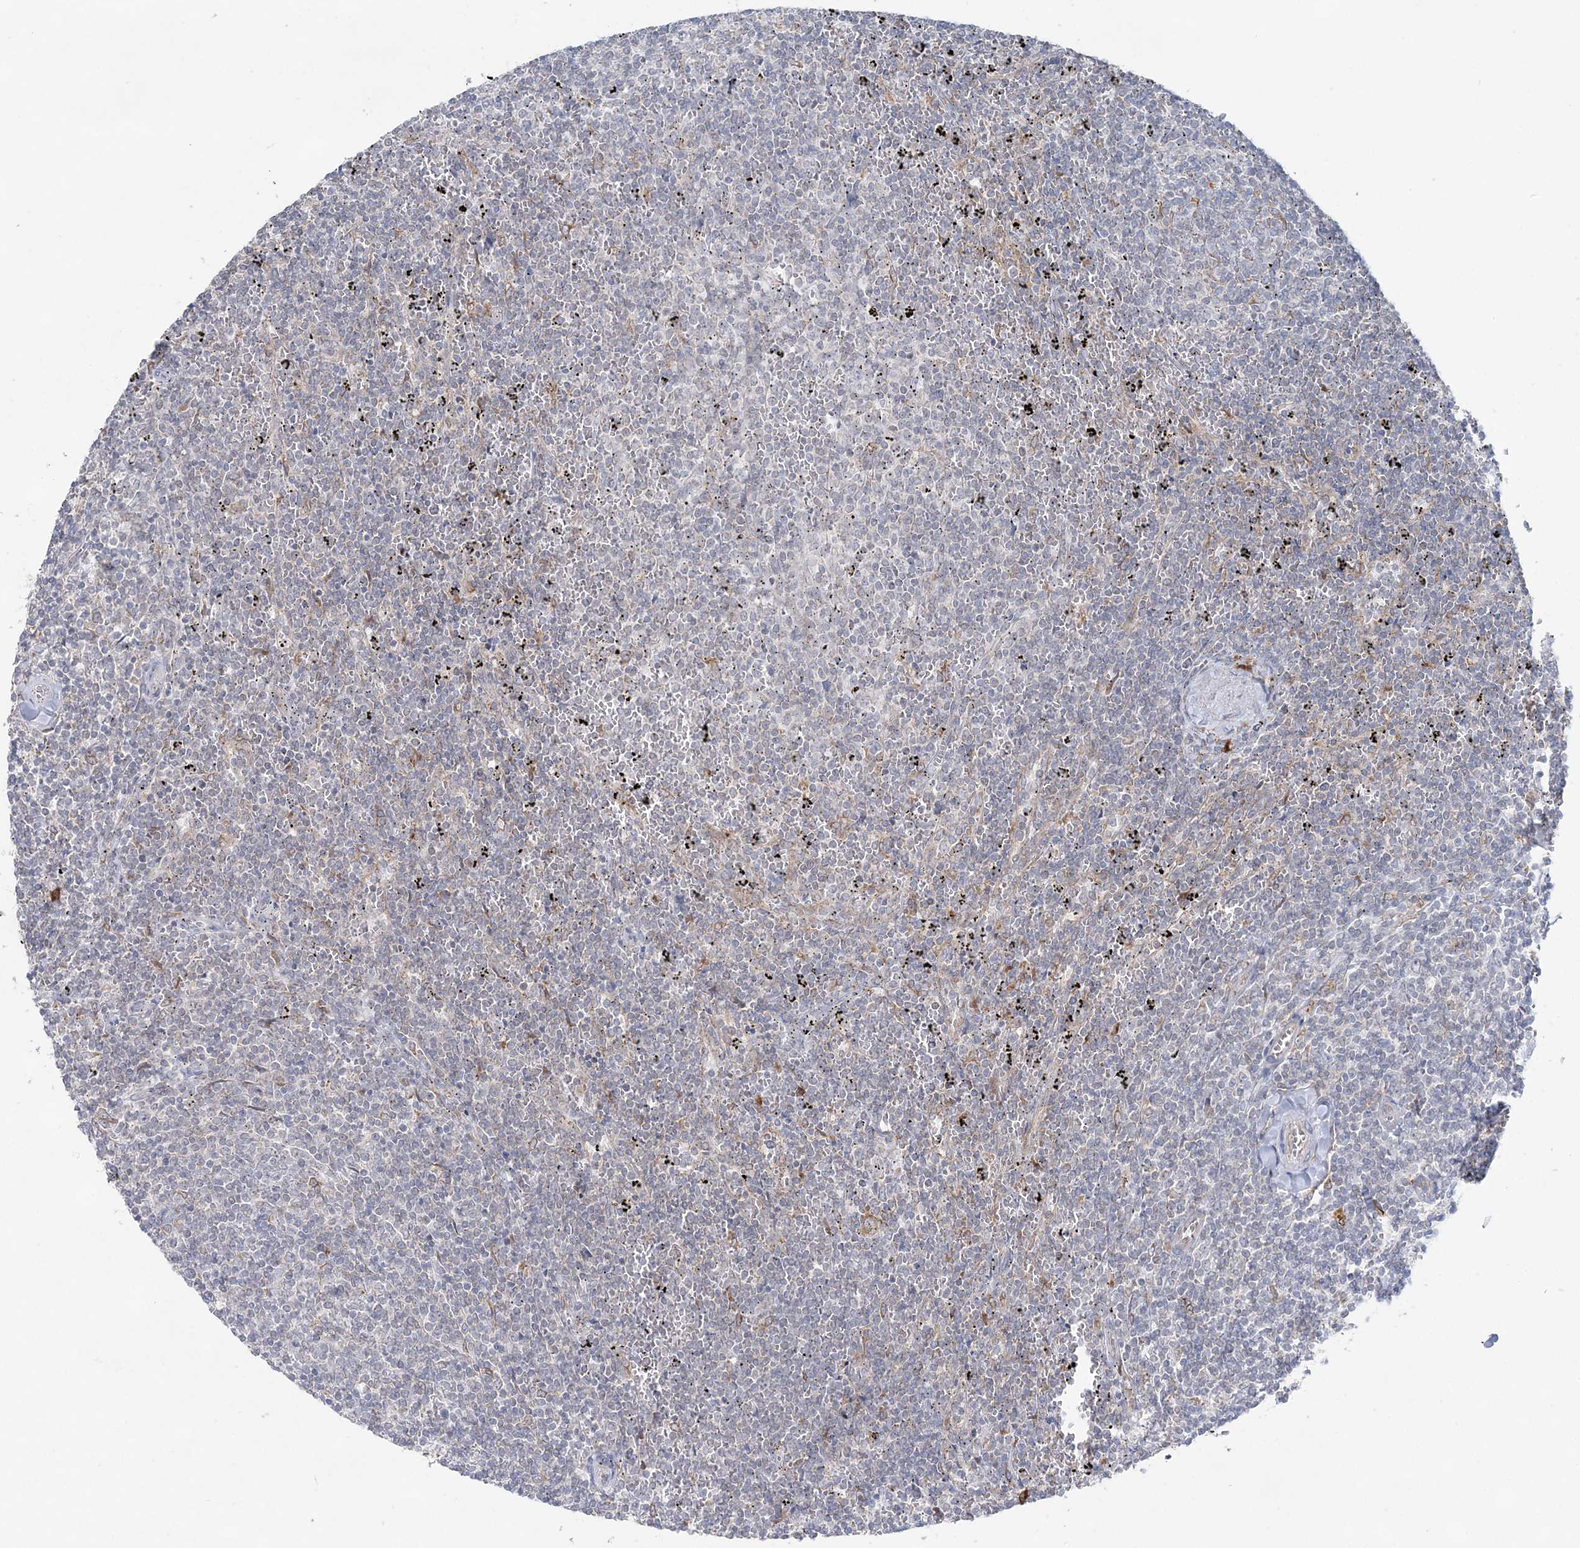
{"staining": {"intensity": "negative", "quantity": "none", "location": "none"}, "tissue": "lymphoma", "cell_type": "Tumor cells", "image_type": "cancer", "snomed": [{"axis": "morphology", "description": "Malignant lymphoma, non-Hodgkin's type, Low grade"}, {"axis": "topography", "description": "Spleen"}], "caption": "Malignant lymphoma, non-Hodgkin's type (low-grade) was stained to show a protein in brown. There is no significant positivity in tumor cells.", "gene": "TMED10", "patient": {"sex": "female", "age": 50}}